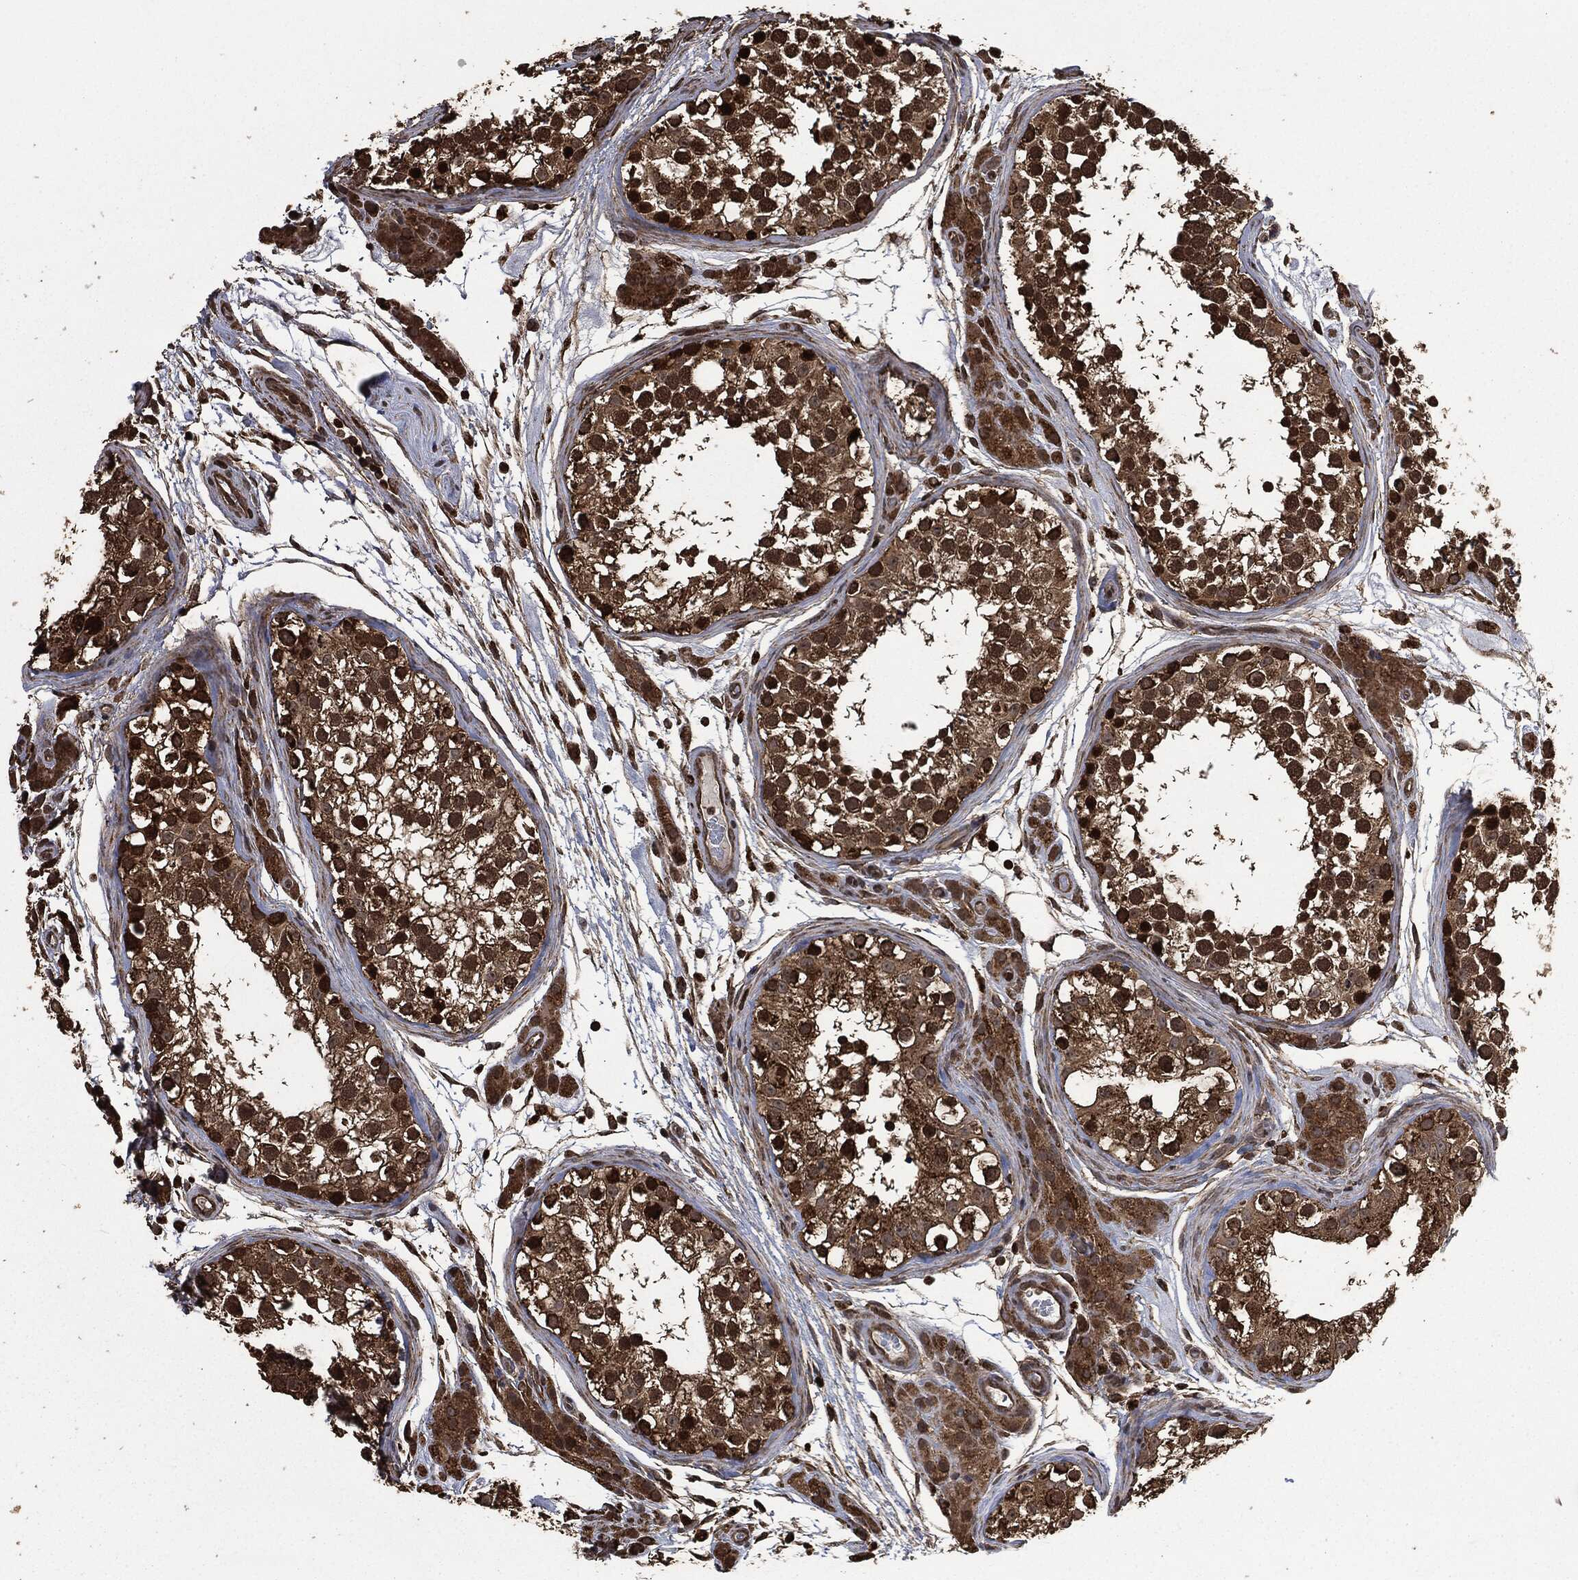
{"staining": {"intensity": "strong", "quantity": ">75%", "location": "cytoplasmic/membranous,nuclear"}, "tissue": "testis", "cell_type": "Cells in seminiferous ducts", "image_type": "normal", "snomed": [{"axis": "morphology", "description": "Normal tissue, NOS"}, {"axis": "topography", "description": "Testis"}], "caption": "The histopathology image displays immunohistochemical staining of unremarkable testis. There is strong cytoplasmic/membranous,nuclear staining is present in about >75% of cells in seminiferous ducts. The protein is stained brown, and the nuclei are stained in blue (DAB (3,3'-diaminobenzidine) IHC with brightfield microscopy, high magnification).", "gene": "LIG3", "patient": {"sex": "male", "age": 31}}